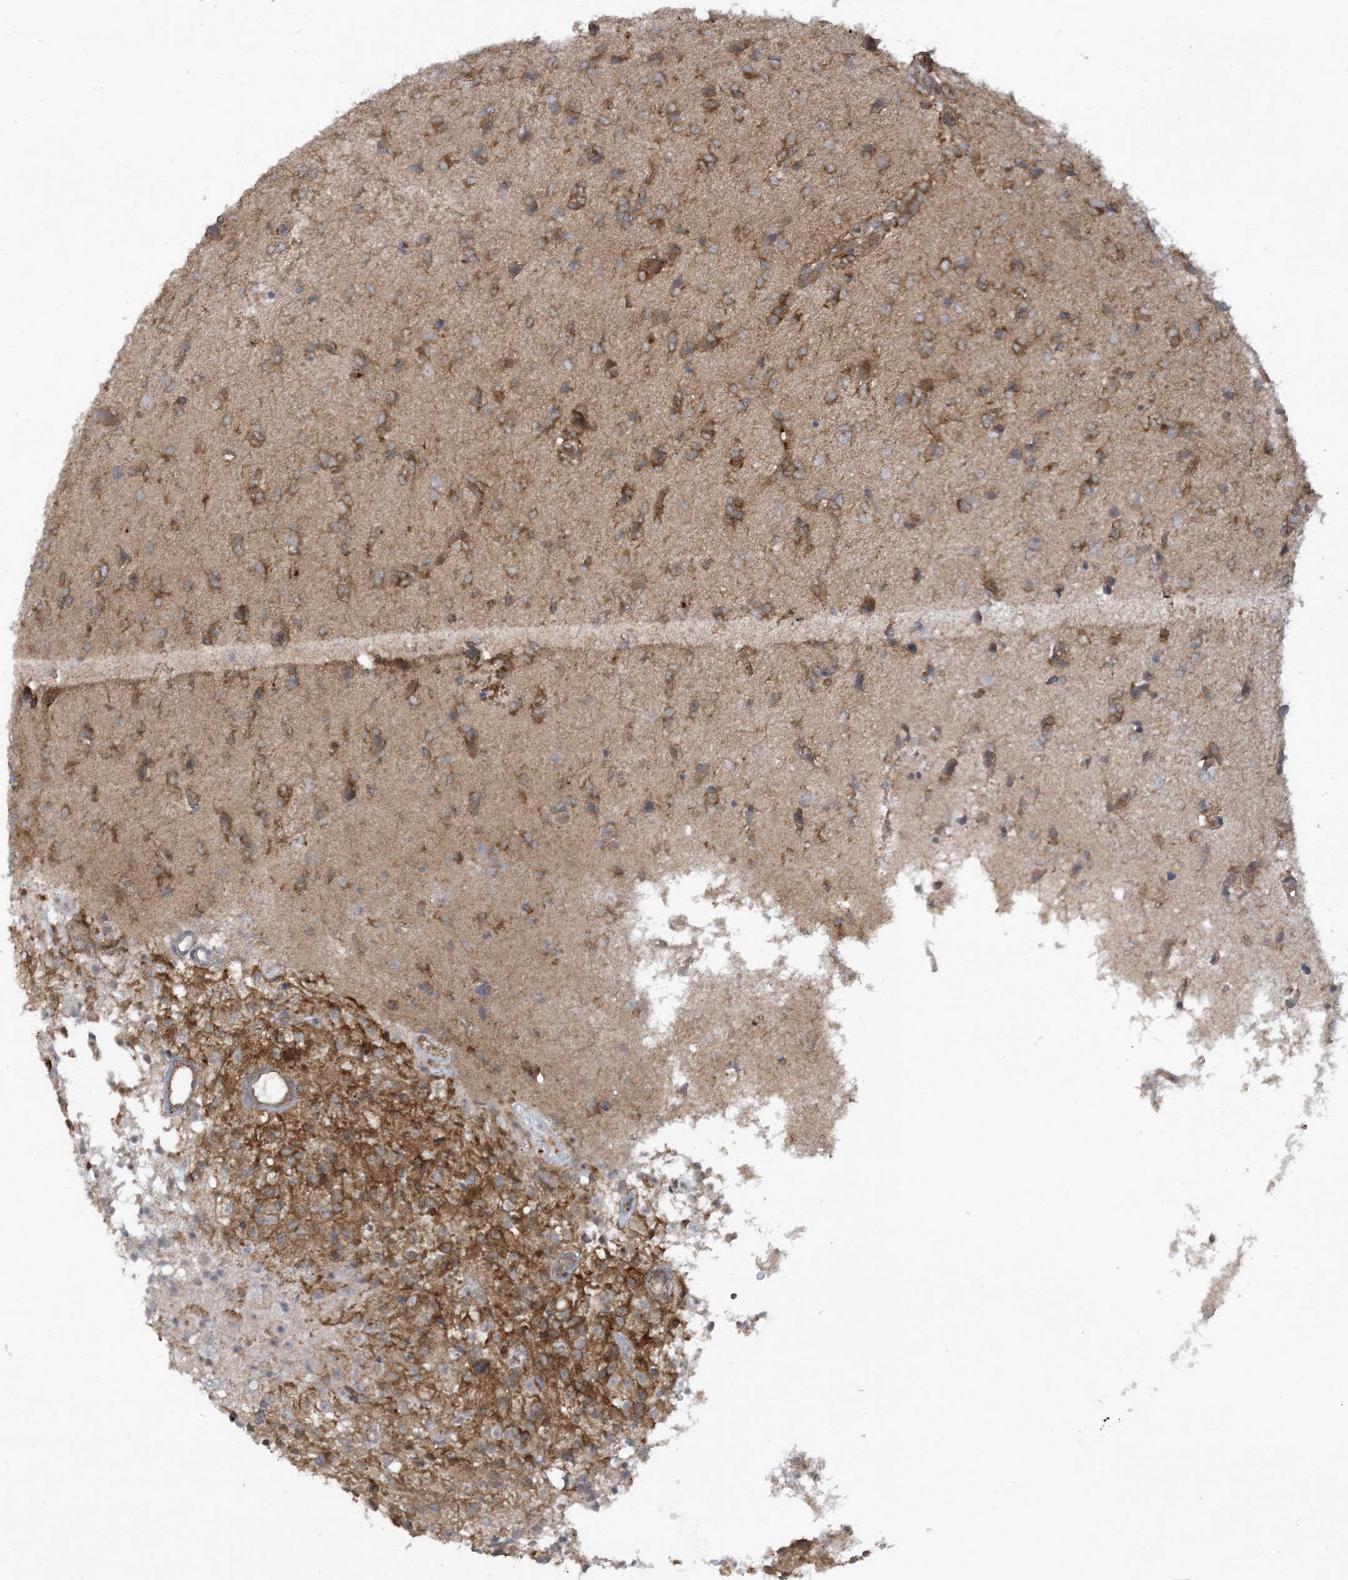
{"staining": {"intensity": "moderate", "quantity": ">75%", "location": "cytoplasmic/membranous"}, "tissue": "glioma", "cell_type": "Tumor cells", "image_type": "cancer", "snomed": [{"axis": "morphology", "description": "Glioma, malignant, High grade"}, {"axis": "topography", "description": "Brain"}], "caption": "Moderate cytoplasmic/membranous staining is seen in approximately >75% of tumor cells in malignant glioma (high-grade).", "gene": "STAM2", "patient": {"sex": "female", "age": 59}}